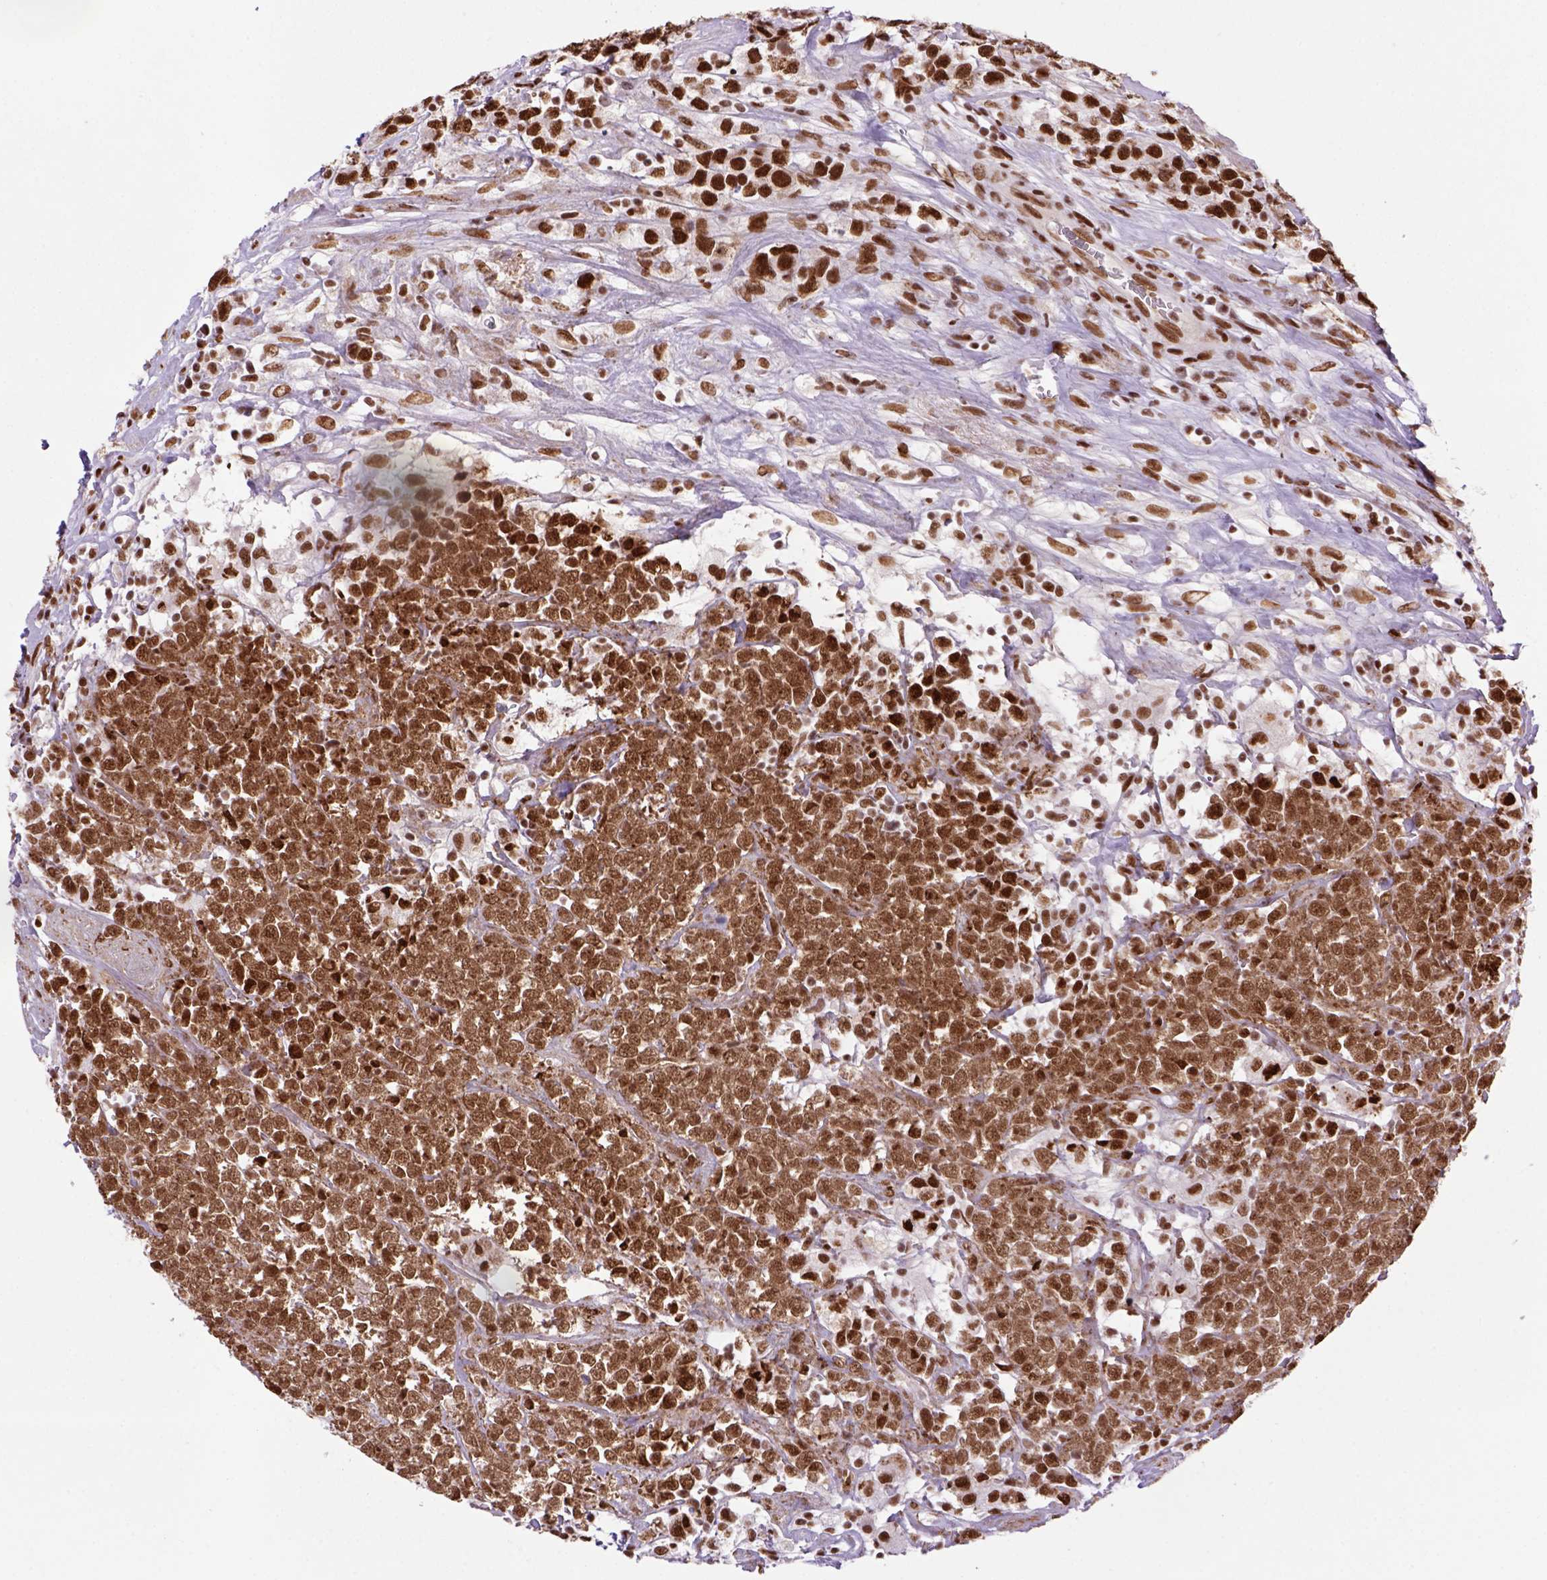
{"staining": {"intensity": "strong", "quantity": ">75%", "location": "nuclear"}, "tissue": "testis cancer", "cell_type": "Tumor cells", "image_type": "cancer", "snomed": [{"axis": "morphology", "description": "Seminoma, NOS"}, {"axis": "topography", "description": "Testis"}], "caption": "Human testis cancer stained with a brown dye reveals strong nuclear positive expression in approximately >75% of tumor cells.", "gene": "NSMCE2", "patient": {"sex": "male", "age": 59}}